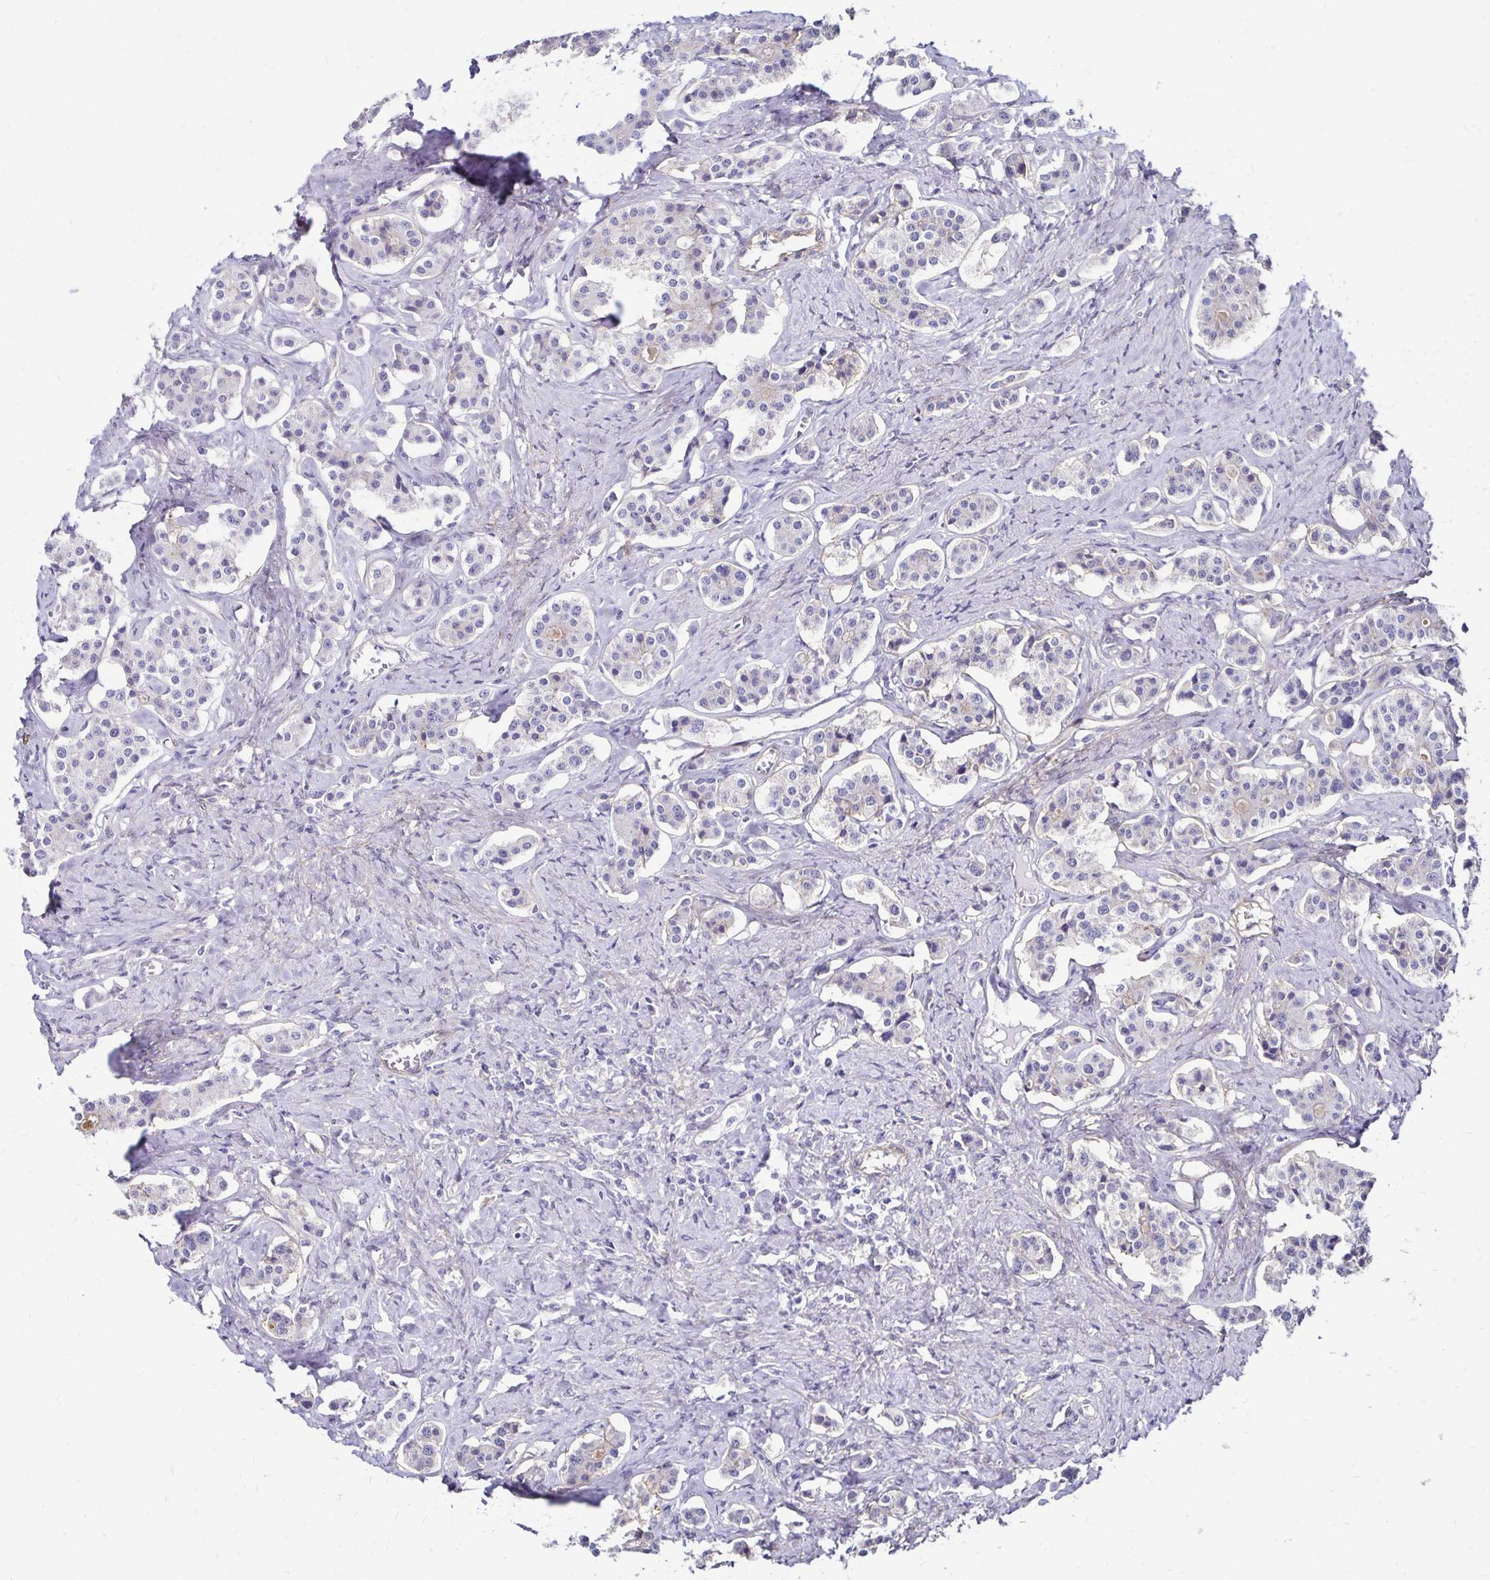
{"staining": {"intensity": "negative", "quantity": "none", "location": "none"}, "tissue": "carcinoid", "cell_type": "Tumor cells", "image_type": "cancer", "snomed": [{"axis": "morphology", "description": "Carcinoid, malignant, NOS"}, {"axis": "topography", "description": "Small intestine"}], "caption": "Immunohistochemistry of human malignant carcinoid shows no positivity in tumor cells.", "gene": "ITGB1", "patient": {"sex": "male", "age": 63}}